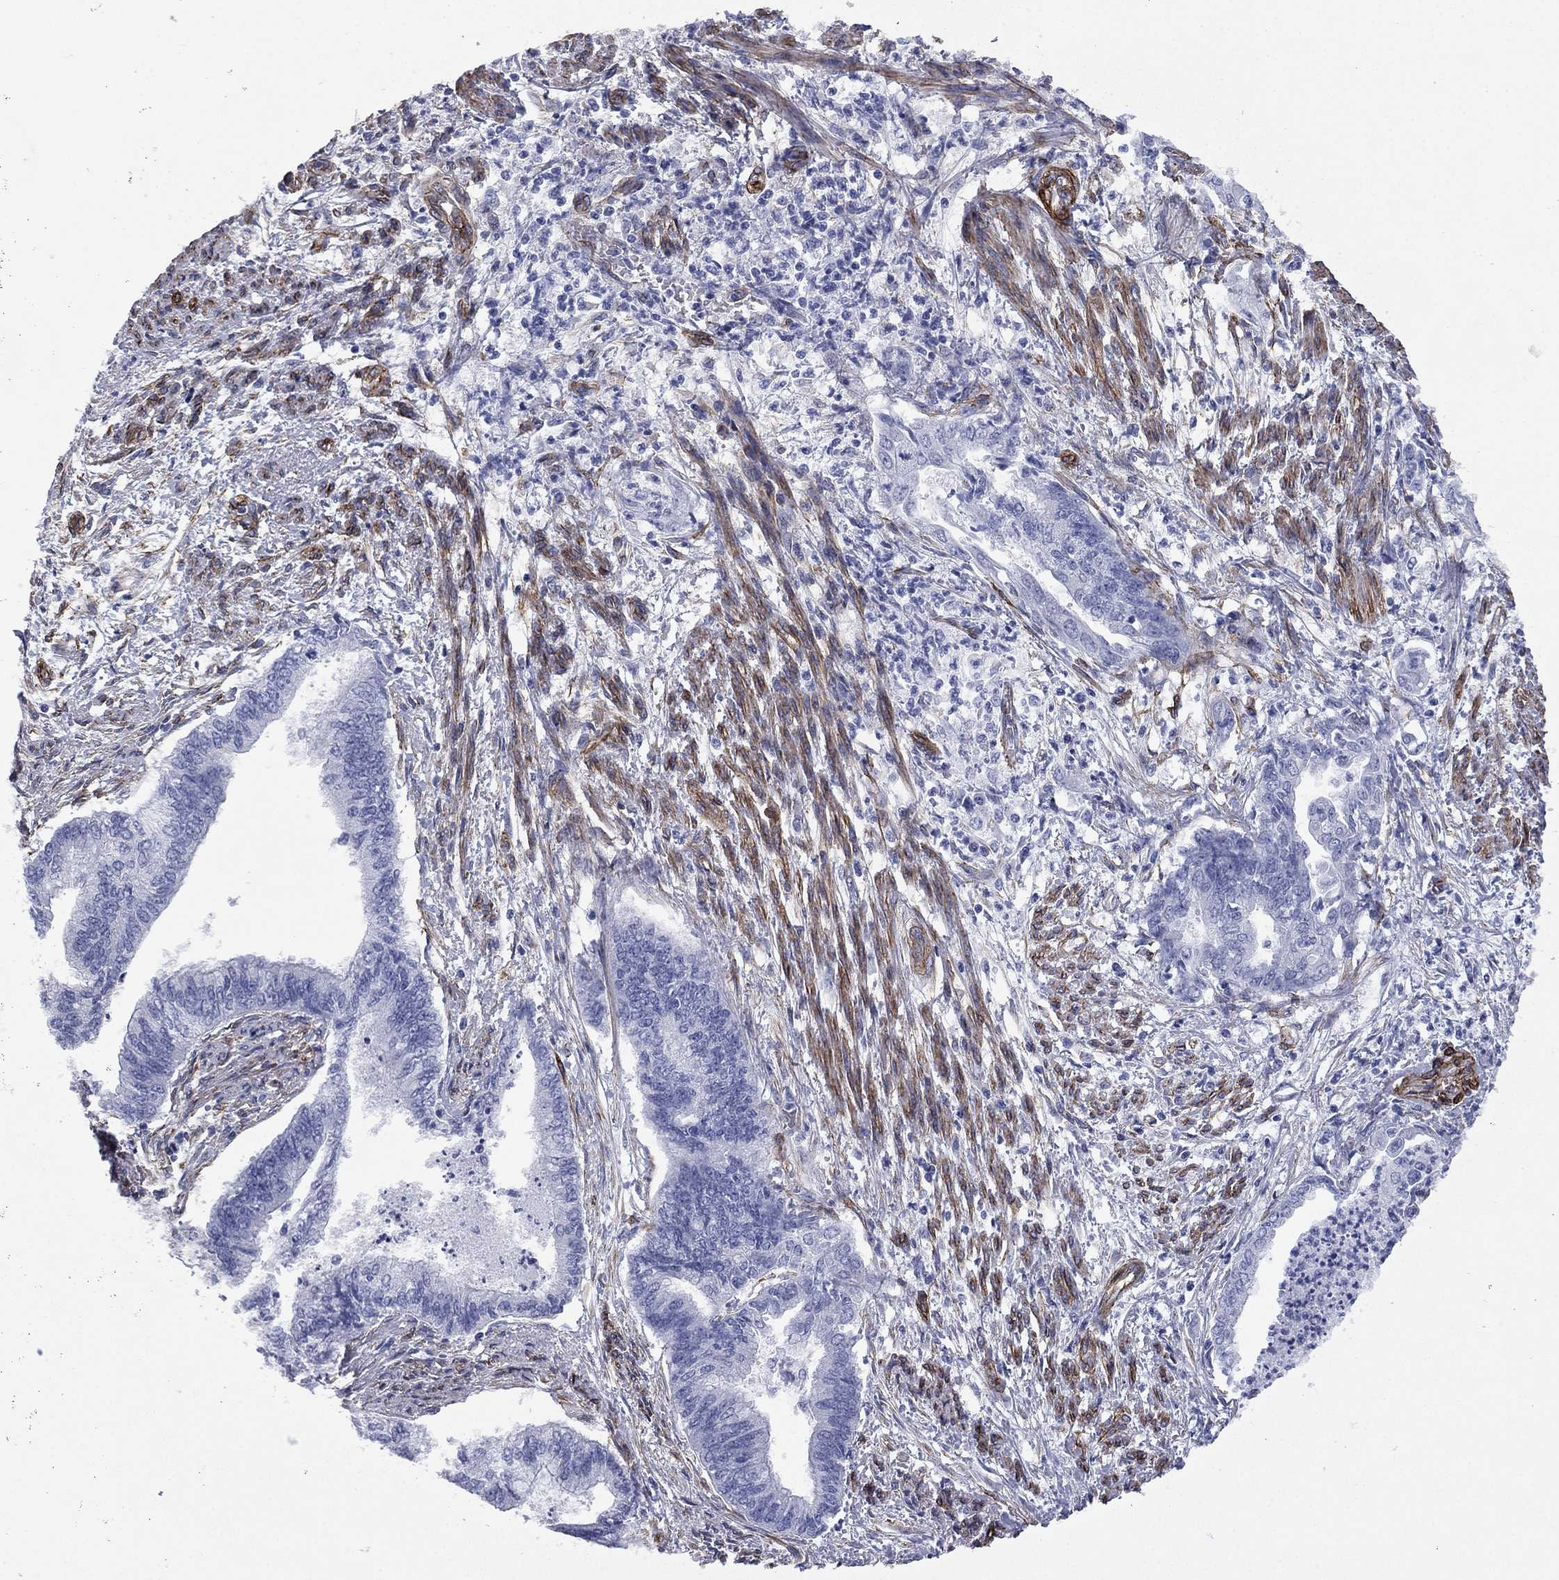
{"staining": {"intensity": "negative", "quantity": "none", "location": "none"}, "tissue": "endometrial cancer", "cell_type": "Tumor cells", "image_type": "cancer", "snomed": [{"axis": "morphology", "description": "Adenocarcinoma, NOS"}, {"axis": "topography", "description": "Endometrium"}], "caption": "High magnification brightfield microscopy of endometrial adenocarcinoma stained with DAB (3,3'-diaminobenzidine) (brown) and counterstained with hematoxylin (blue): tumor cells show no significant staining.", "gene": "CAVIN3", "patient": {"sex": "female", "age": 65}}